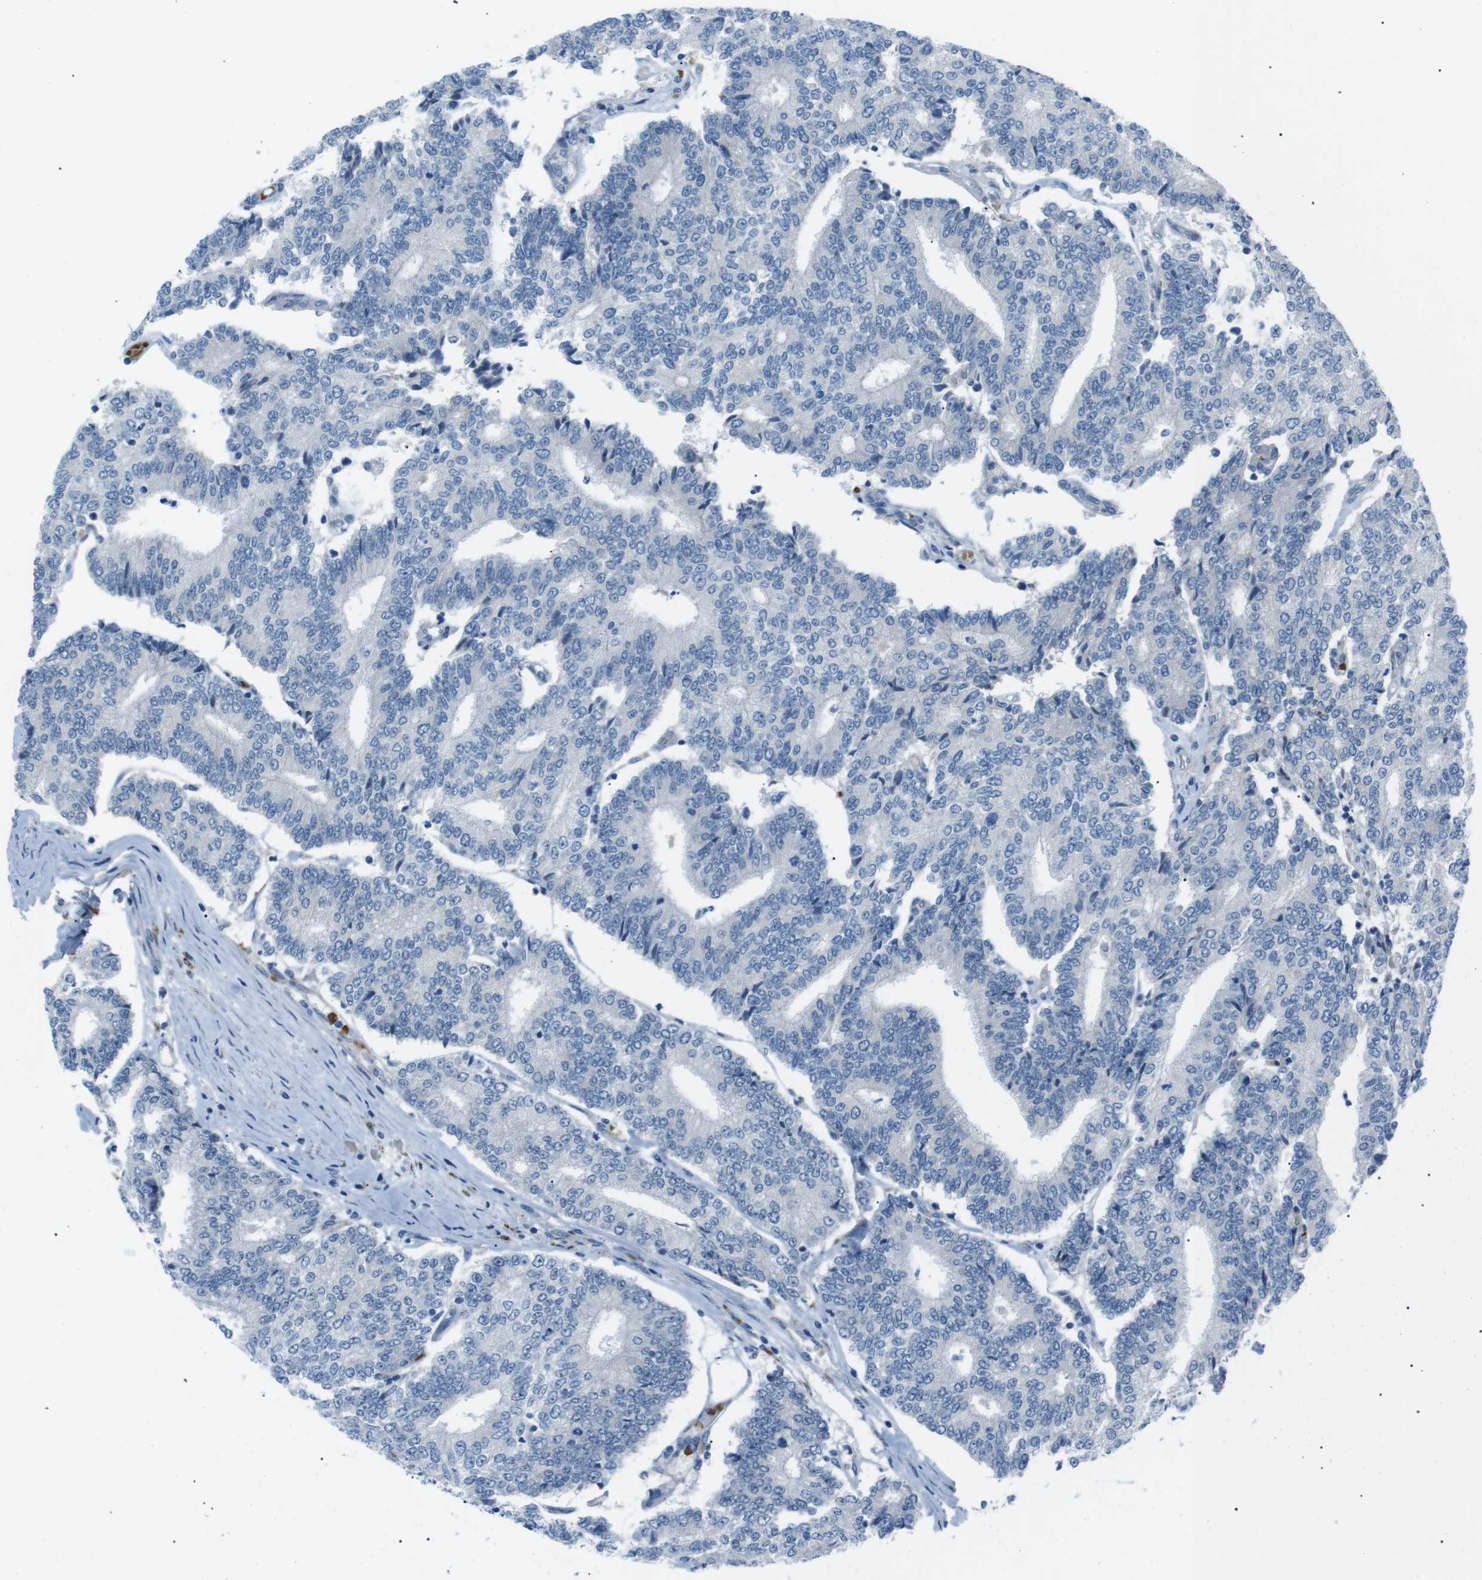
{"staining": {"intensity": "negative", "quantity": "none", "location": "none"}, "tissue": "prostate cancer", "cell_type": "Tumor cells", "image_type": "cancer", "snomed": [{"axis": "morphology", "description": "Normal tissue, NOS"}, {"axis": "morphology", "description": "Adenocarcinoma, High grade"}, {"axis": "topography", "description": "Prostate"}, {"axis": "topography", "description": "Seminal veicle"}], "caption": "Prostate adenocarcinoma (high-grade) was stained to show a protein in brown. There is no significant positivity in tumor cells.", "gene": "B4GALNT2", "patient": {"sex": "male", "age": 55}}